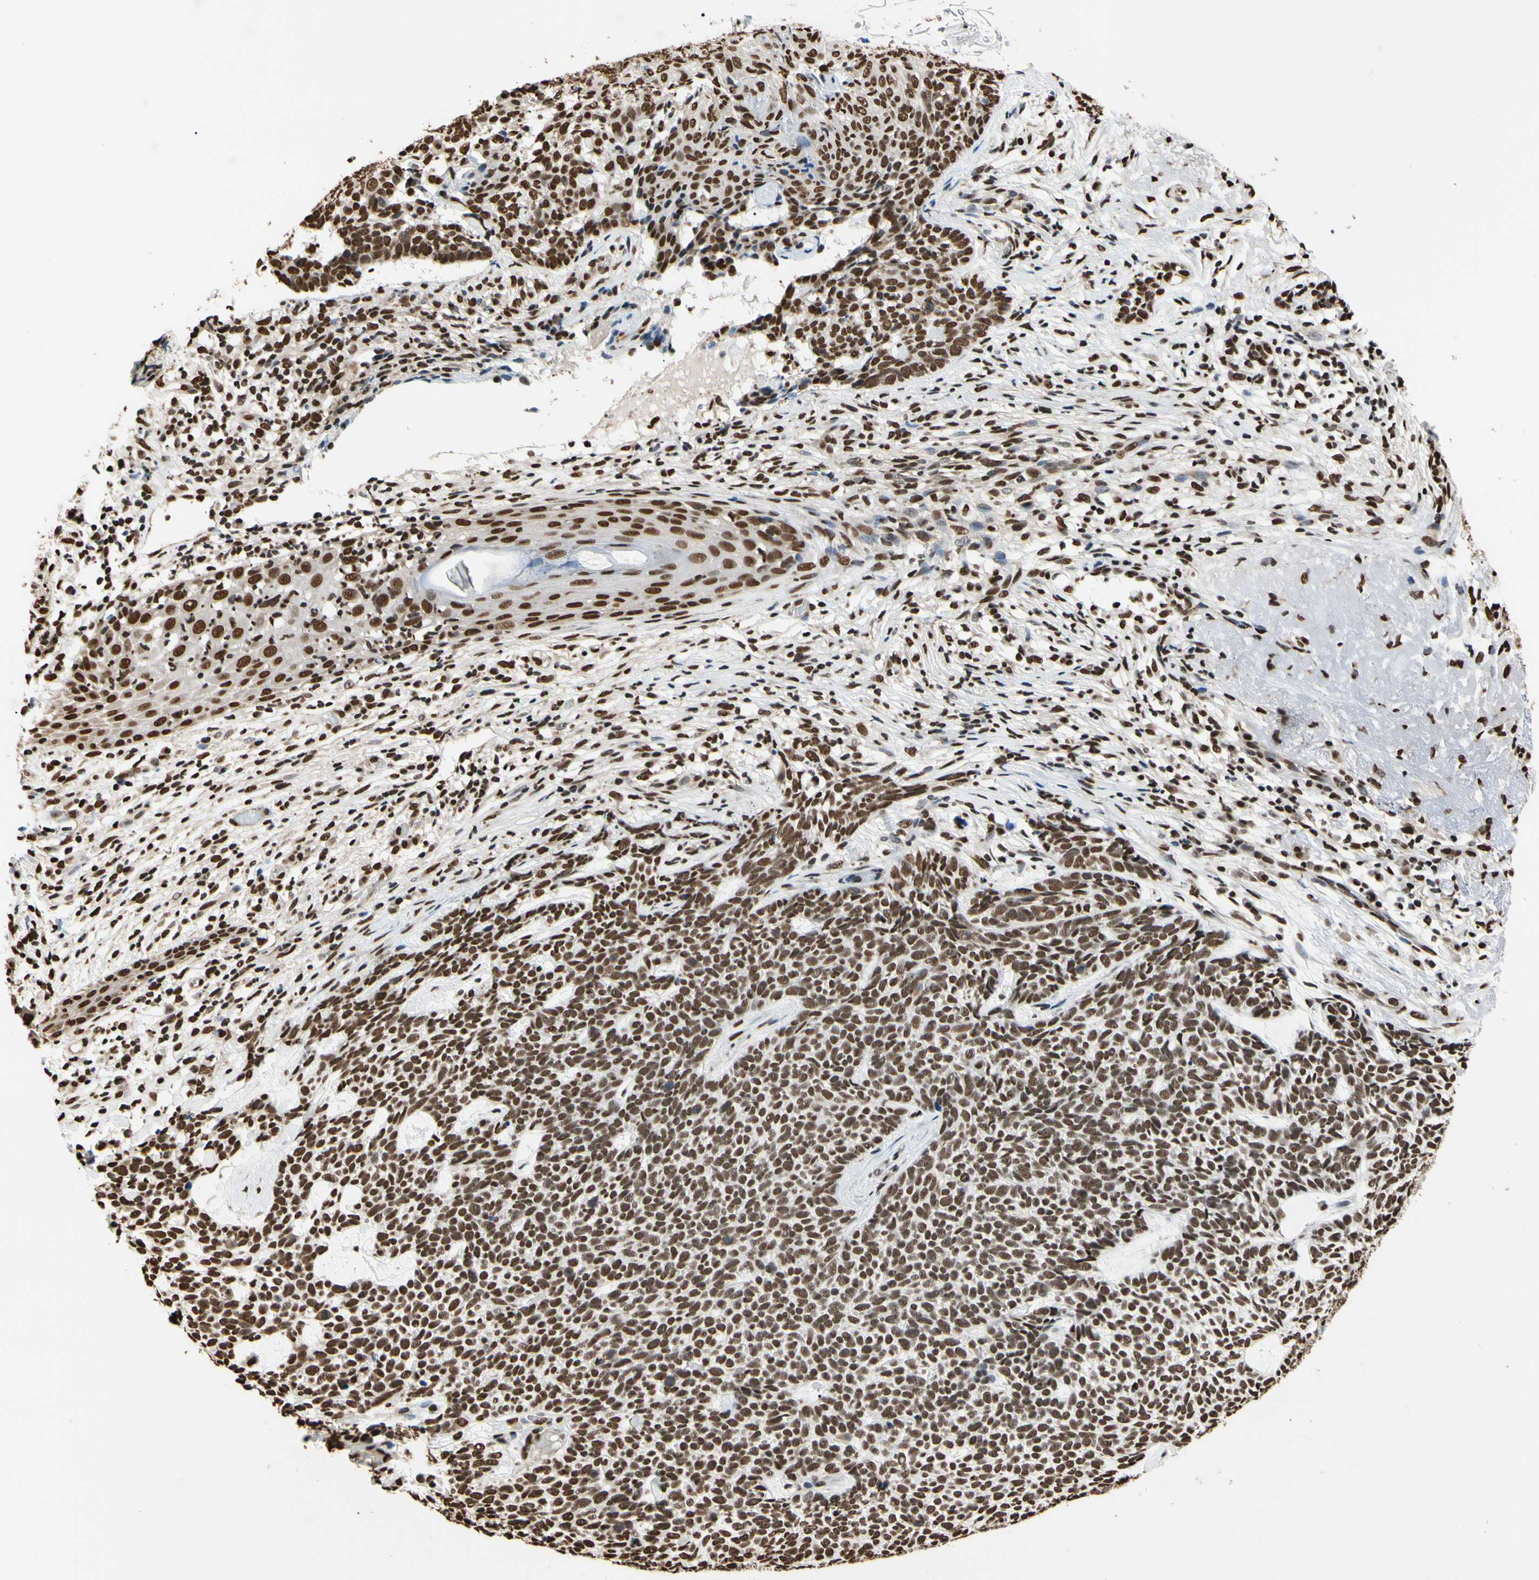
{"staining": {"intensity": "strong", "quantity": ">75%", "location": "nuclear"}, "tissue": "skin cancer", "cell_type": "Tumor cells", "image_type": "cancer", "snomed": [{"axis": "morphology", "description": "Basal cell carcinoma"}, {"axis": "topography", "description": "Skin"}], "caption": "Skin cancer stained for a protein demonstrates strong nuclear positivity in tumor cells.", "gene": "HNRNPK", "patient": {"sex": "female", "age": 84}}